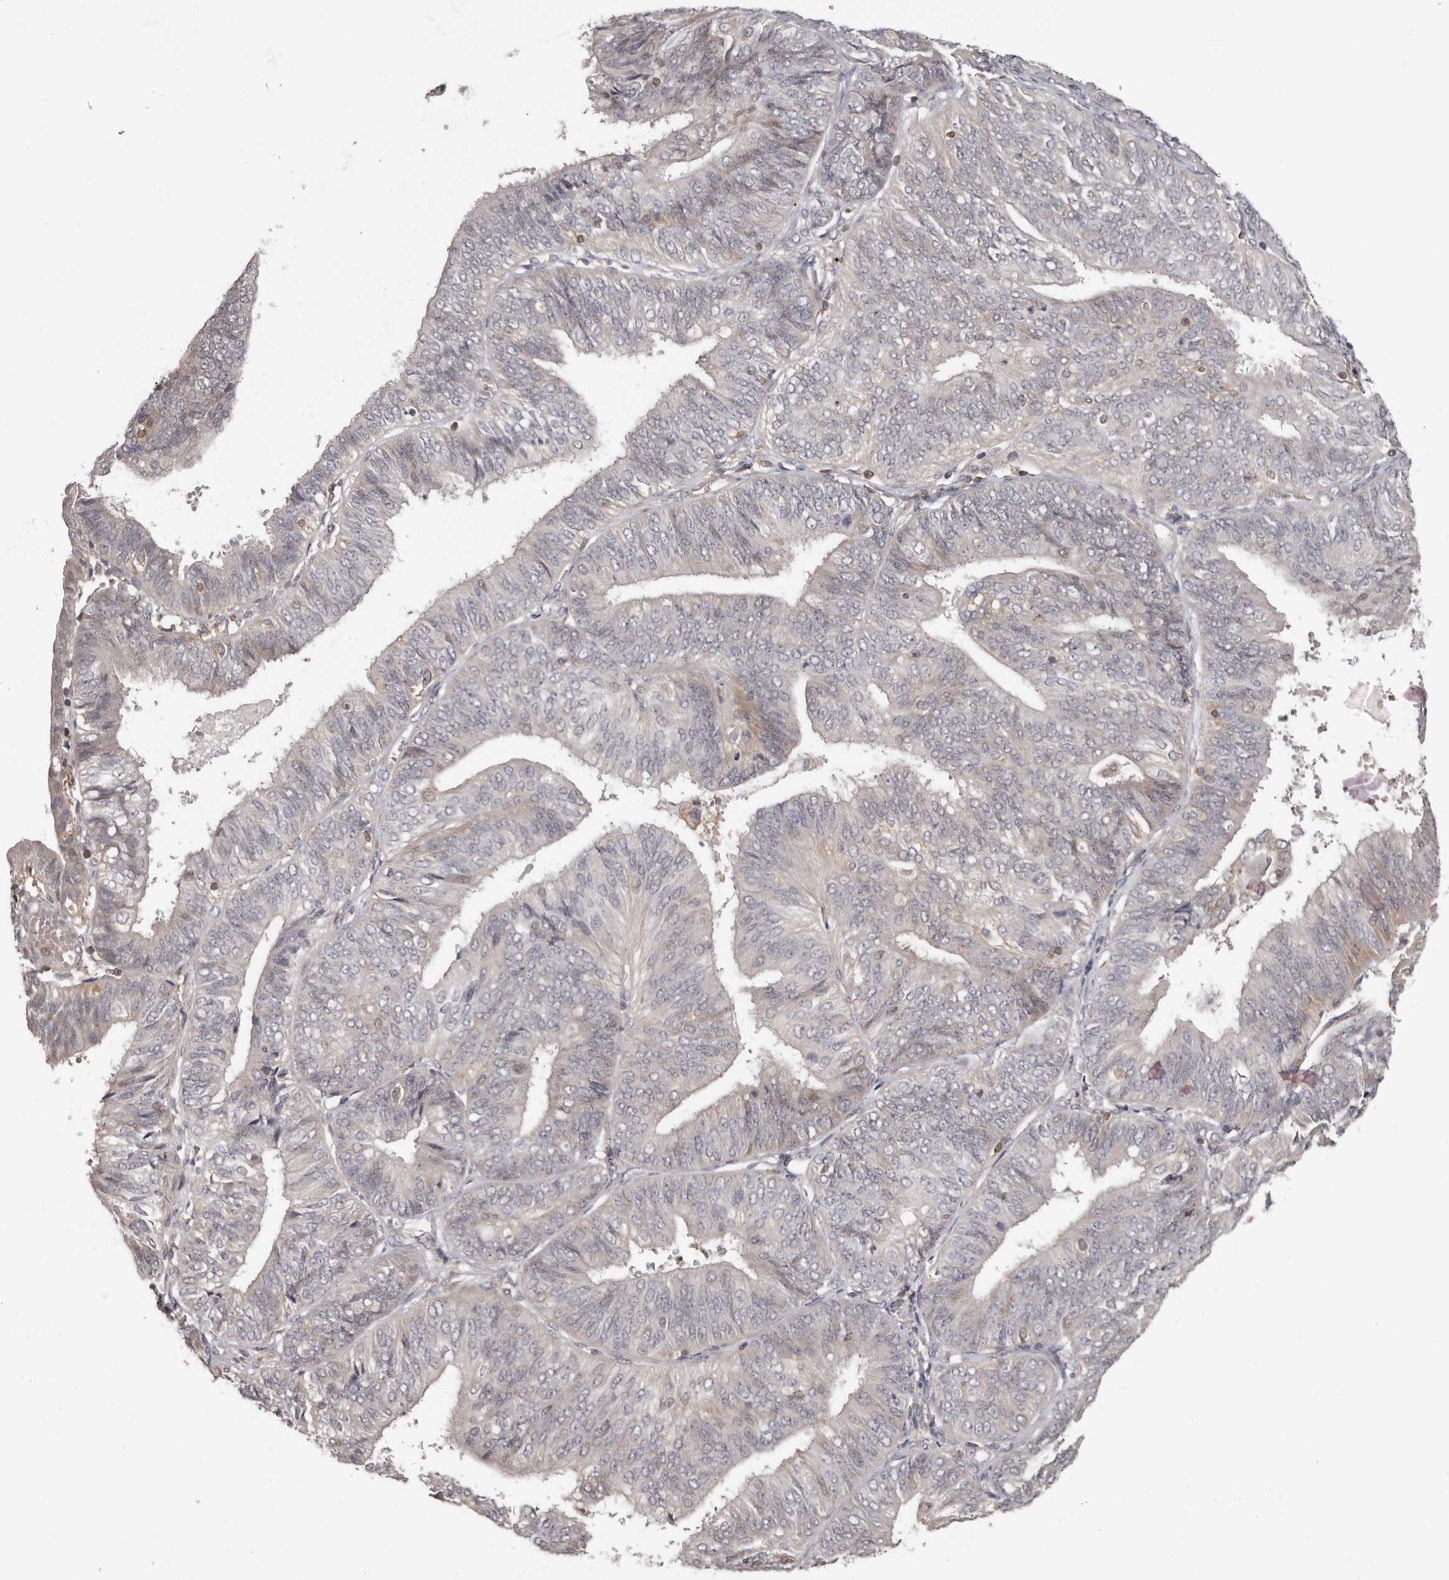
{"staining": {"intensity": "negative", "quantity": "none", "location": "none"}, "tissue": "endometrial cancer", "cell_type": "Tumor cells", "image_type": "cancer", "snomed": [{"axis": "morphology", "description": "Adenocarcinoma, NOS"}, {"axis": "topography", "description": "Endometrium"}], "caption": "Tumor cells show no significant positivity in endometrial cancer (adenocarcinoma). (DAB IHC visualized using brightfield microscopy, high magnification).", "gene": "ANKRD44", "patient": {"sex": "female", "age": 58}}